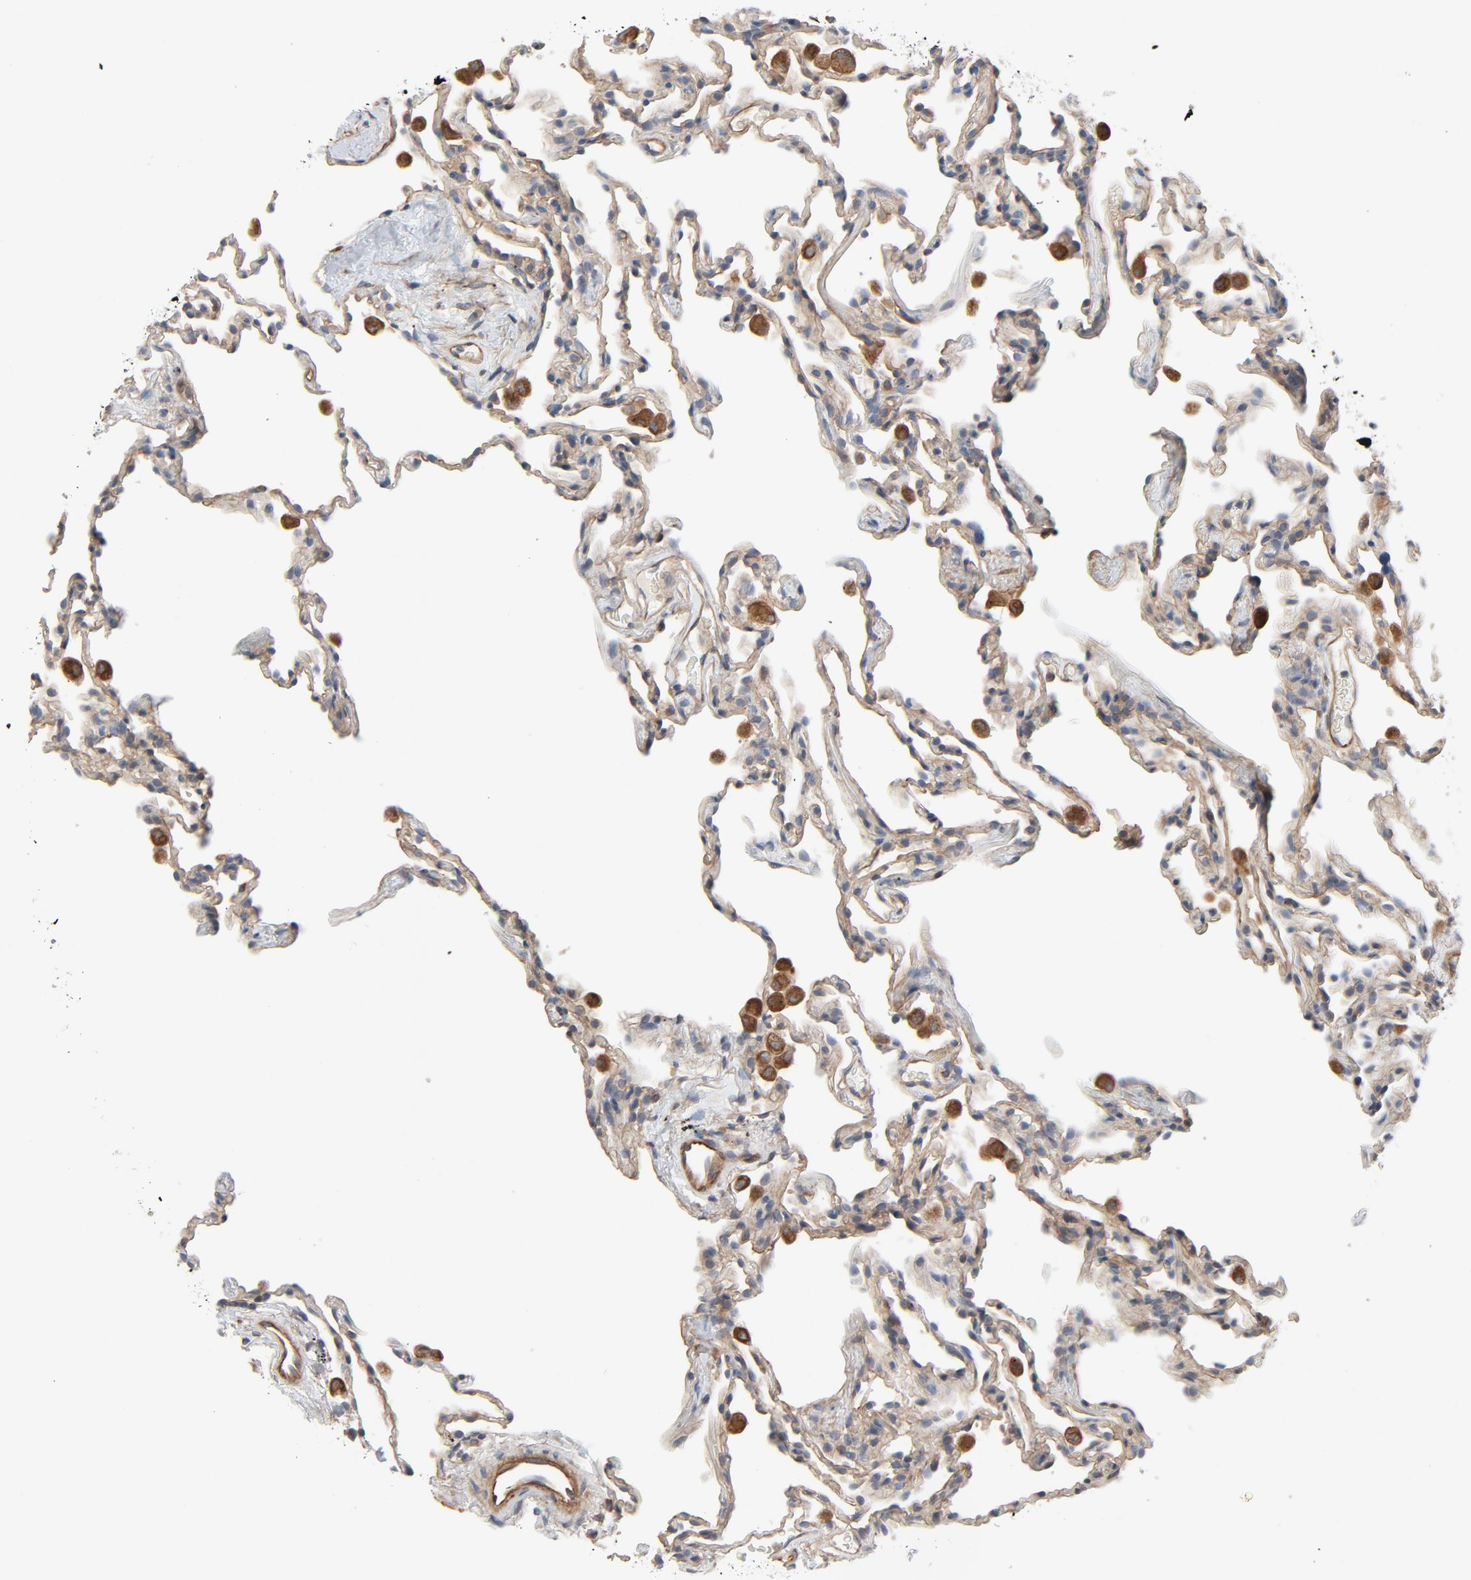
{"staining": {"intensity": "weak", "quantity": "25%-75%", "location": "cytoplasmic/membranous"}, "tissue": "lung", "cell_type": "Alveolar cells", "image_type": "normal", "snomed": [{"axis": "morphology", "description": "Normal tissue, NOS"}, {"axis": "morphology", "description": "Soft tissue tumor metastatic"}, {"axis": "topography", "description": "Lung"}], "caption": "A histopathology image of human lung stained for a protein exhibits weak cytoplasmic/membranous brown staining in alveolar cells. (Brightfield microscopy of DAB IHC at high magnification).", "gene": "TRIOBP", "patient": {"sex": "male", "age": 59}}